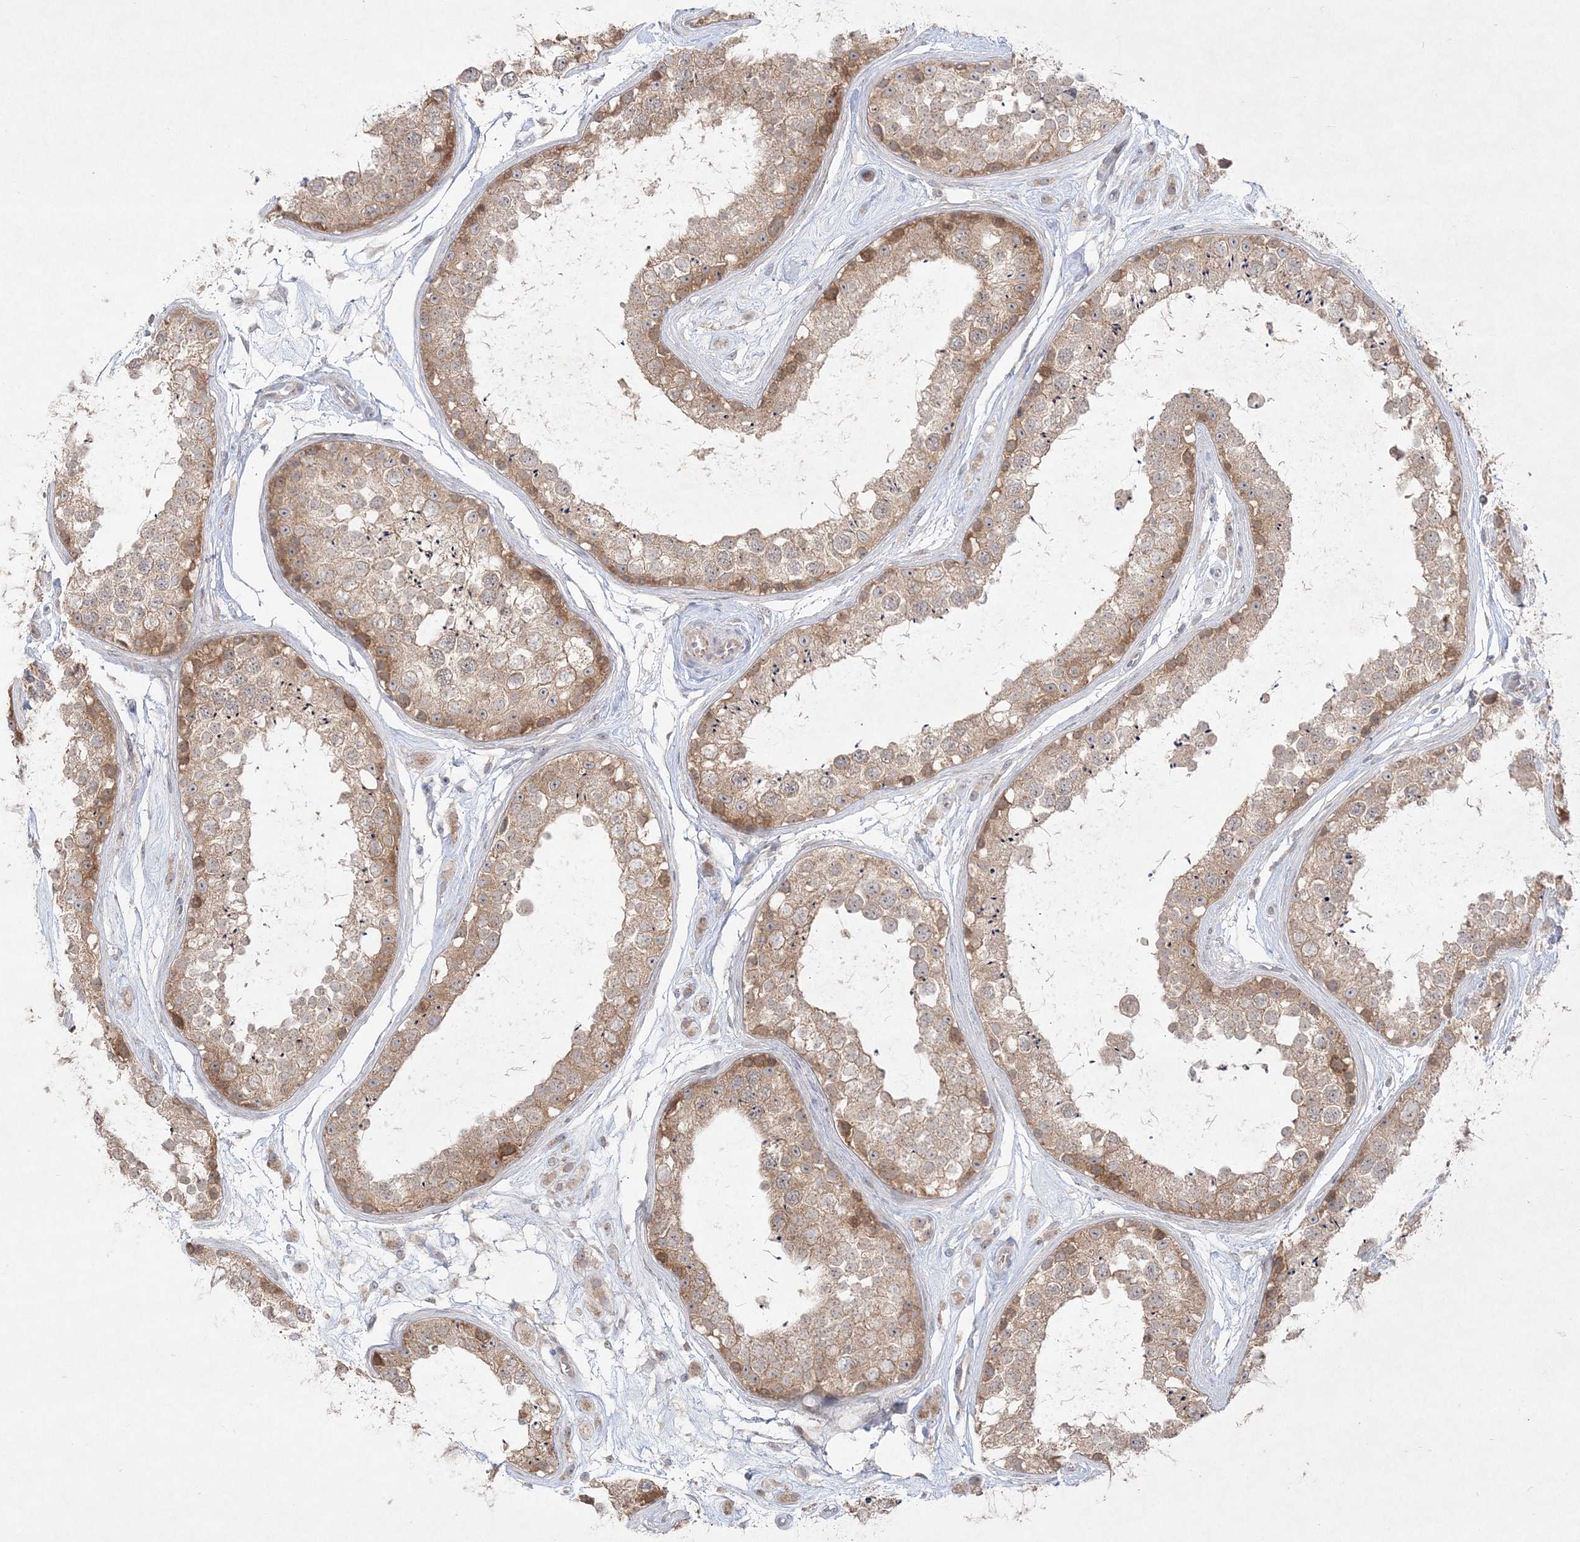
{"staining": {"intensity": "strong", "quantity": "<25%", "location": "cytoplasmic/membranous"}, "tissue": "testis", "cell_type": "Cells in seminiferous ducts", "image_type": "normal", "snomed": [{"axis": "morphology", "description": "Normal tissue, NOS"}, {"axis": "topography", "description": "Testis"}], "caption": "The histopathology image exhibits staining of benign testis, revealing strong cytoplasmic/membranous protein staining (brown color) within cells in seminiferous ducts.", "gene": "CLNK", "patient": {"sex": "male", "age": 25}}